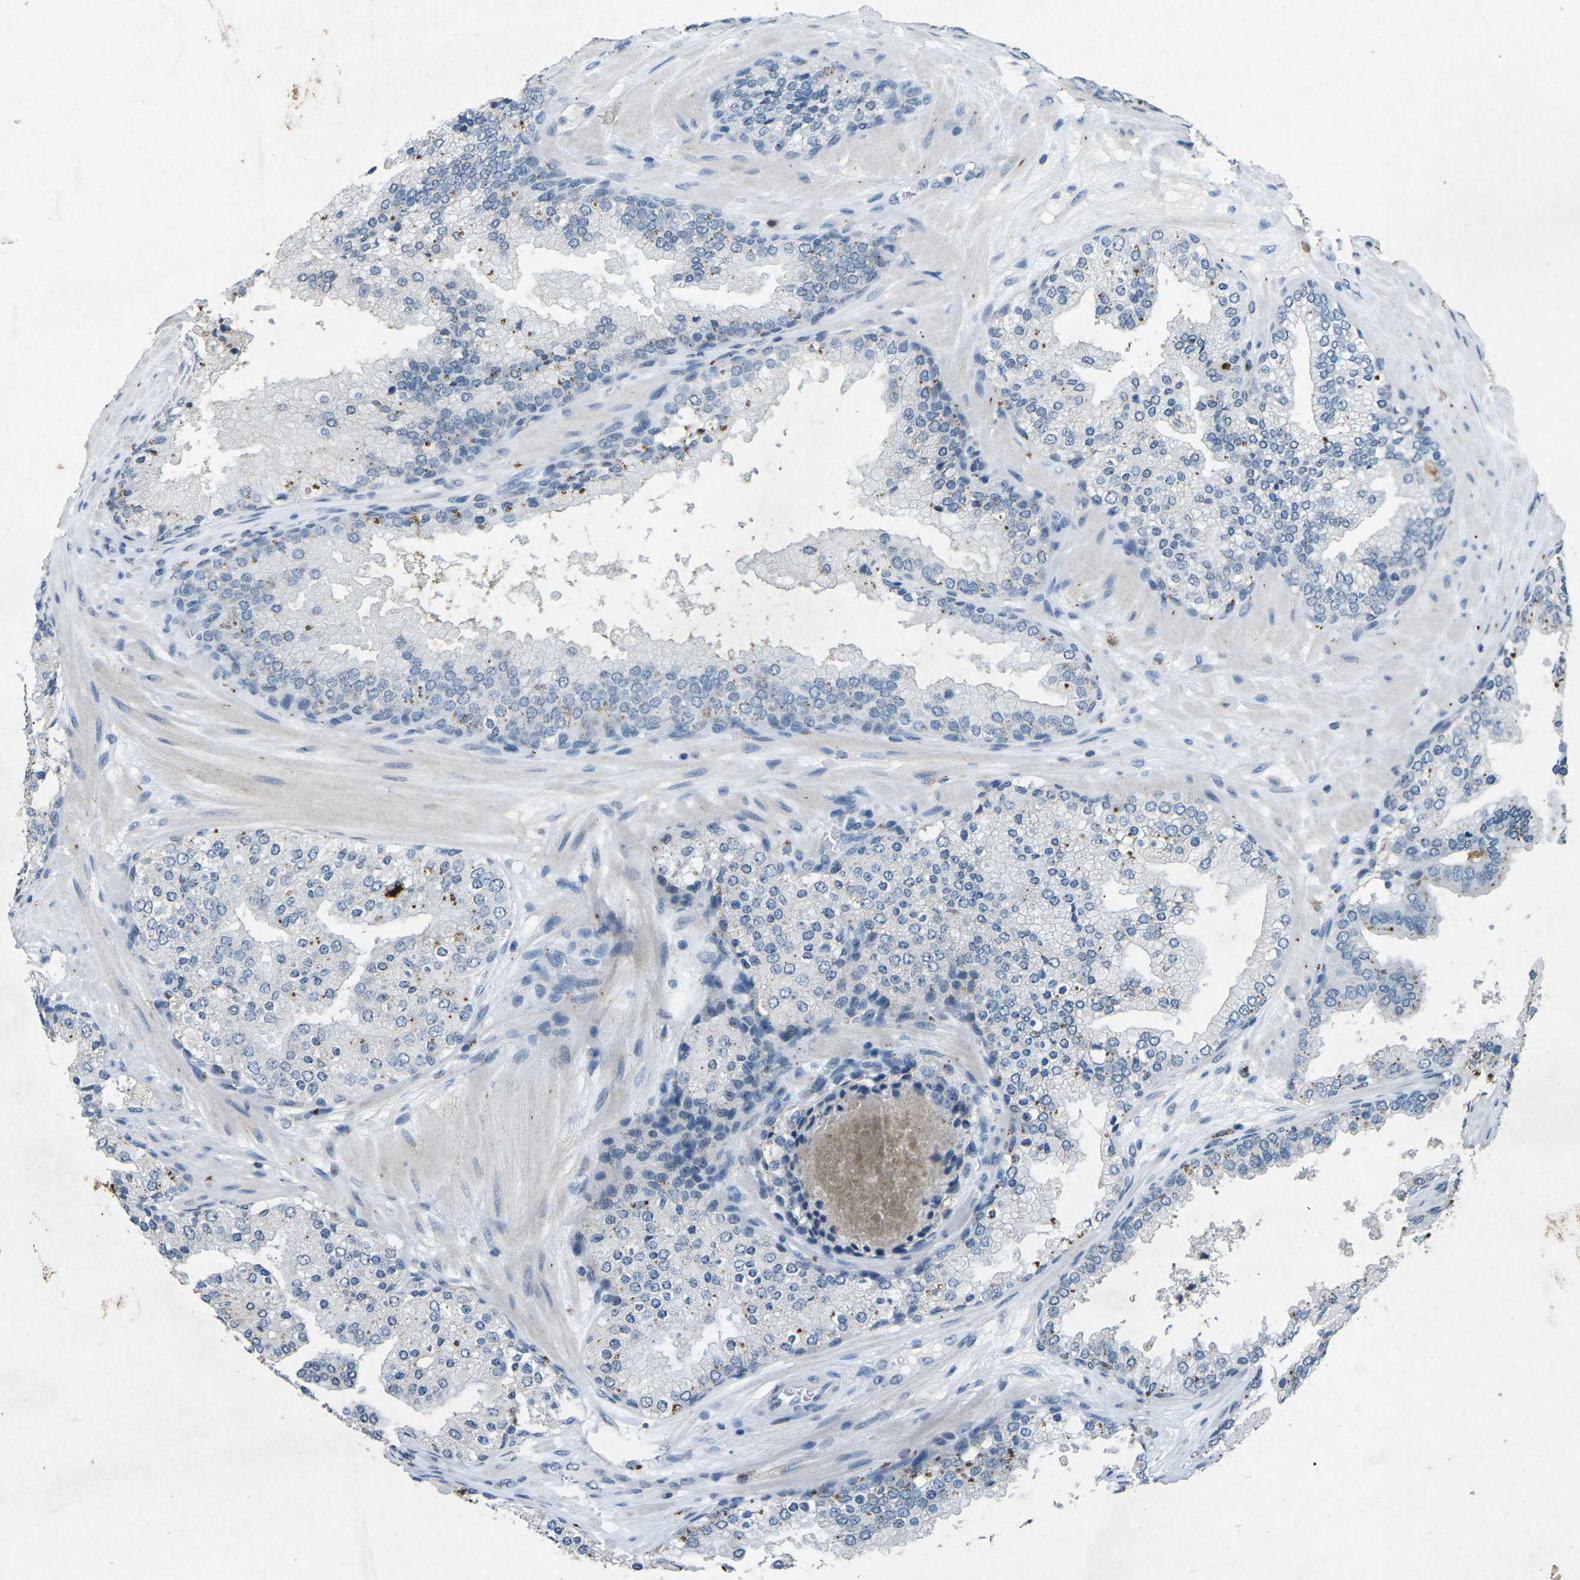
{"staining": {"intensity": "negative", "quantity": "none", "location": "none"}, "tissue": "prostate cancer", "cell_type": "Tumor cells", "image_type": "cancer", "snomed": [{"axis": "morphology", "description": "Adenocarcinoma, High grade"}, {"axis": "topography", "description": "Prostate"}], "caption": "Immunohistochemistry micrograph of neoplastic tissue: adenocarcinoma (high-grade) (prostate) stained with DAB (3,3'-diaminobenzidine) demonstrates no significant protein expression in tumor cells.", "gene": "A1BG", "patient": {"sex": "male", "age": 65}}